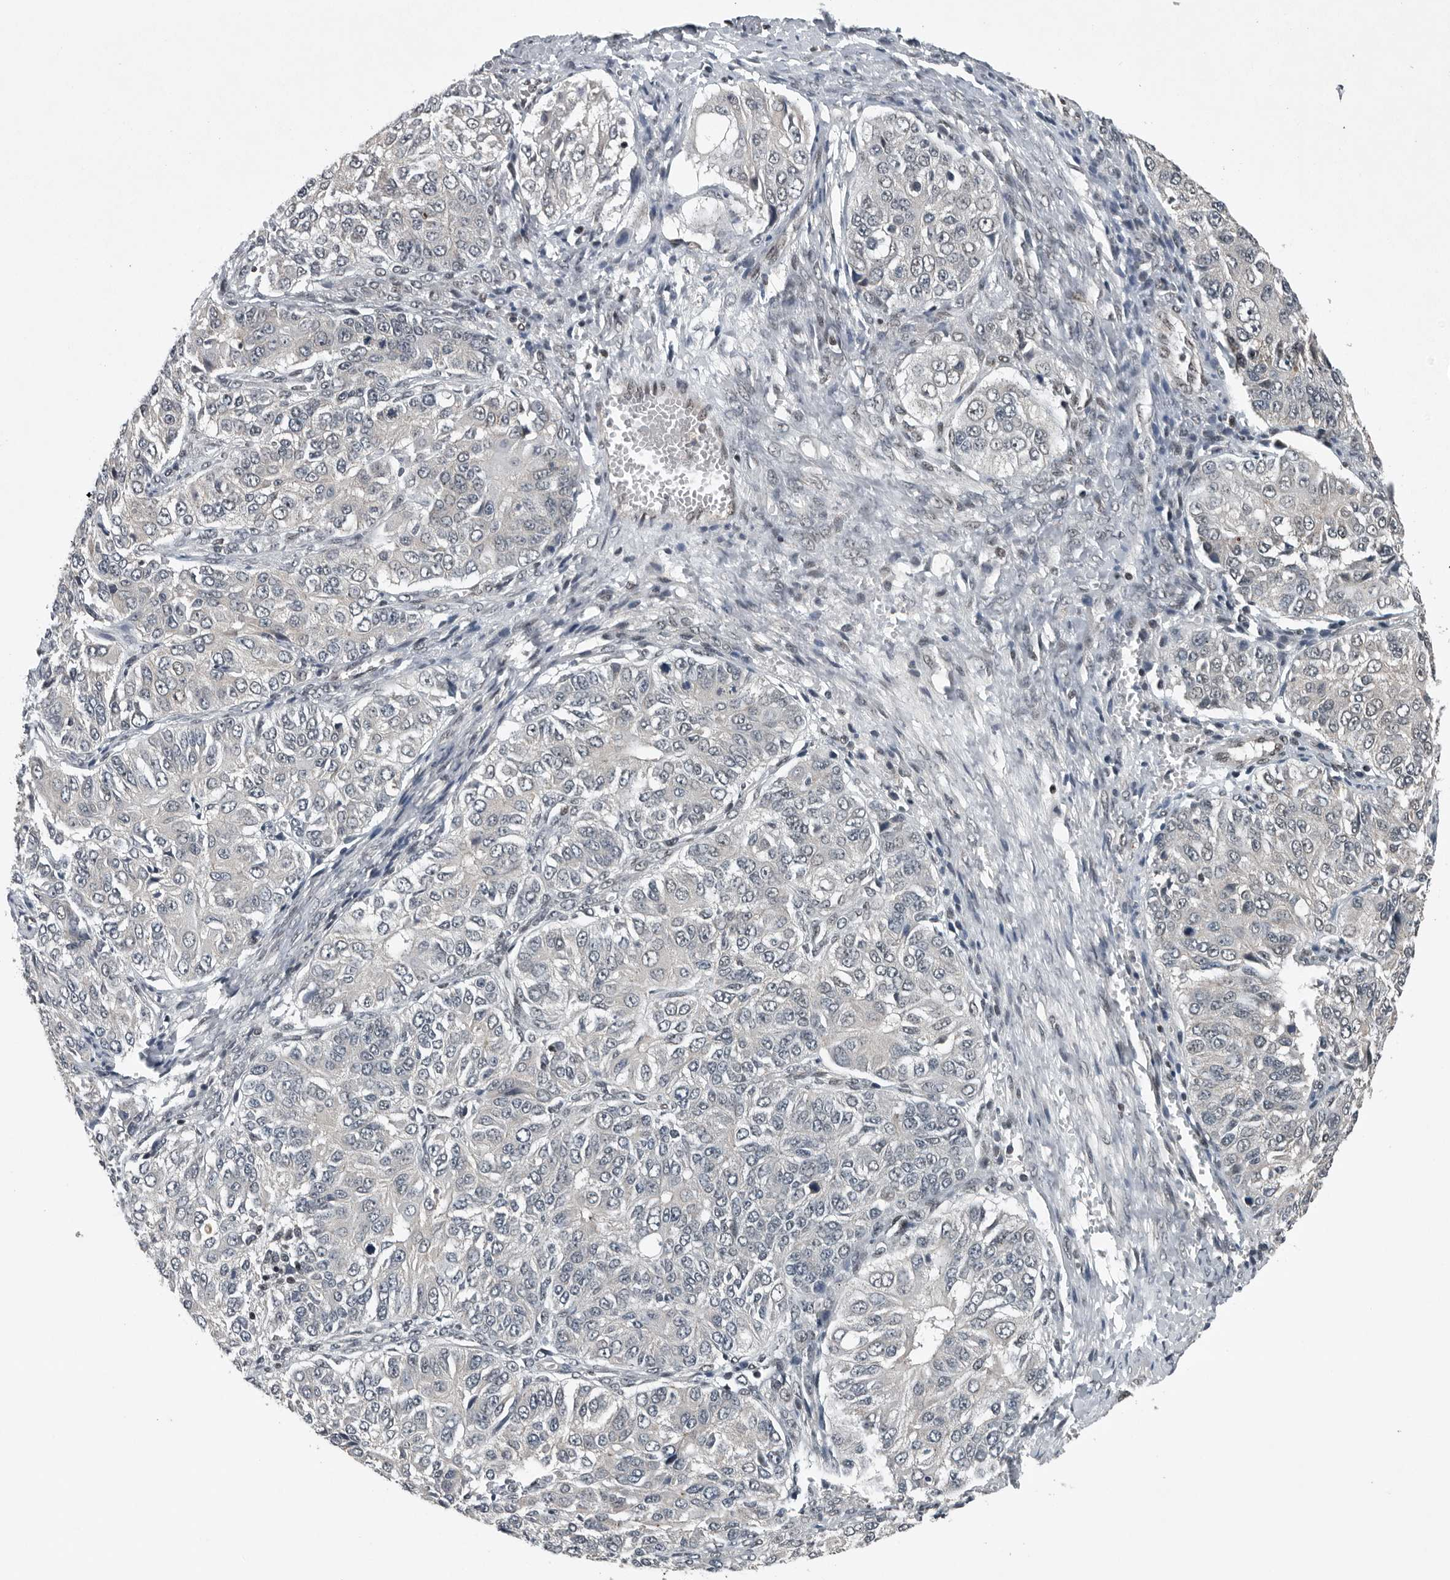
{"staining": {"intensity": "negative", "quantity": "none", "location": "none"}, "tissue": "ovarian cancer", "cell_type": "Tumor cells", "image_type": "cancer", "snomed": [{"axis": "morphology", "description": "Carcinoma, endometroid"}, {"axis": "topography", "description": "Ovary"}], "caption": "Image shows no protein positivity in tumor cells of ovarian cancer (endometroid carcinoma) tissue. (DAB (3,3'-diaminobenzidine) IHC with hematoxylin counter stain).", "gene": "SENP7", "patient": {"sex": "female", "age": 51}}